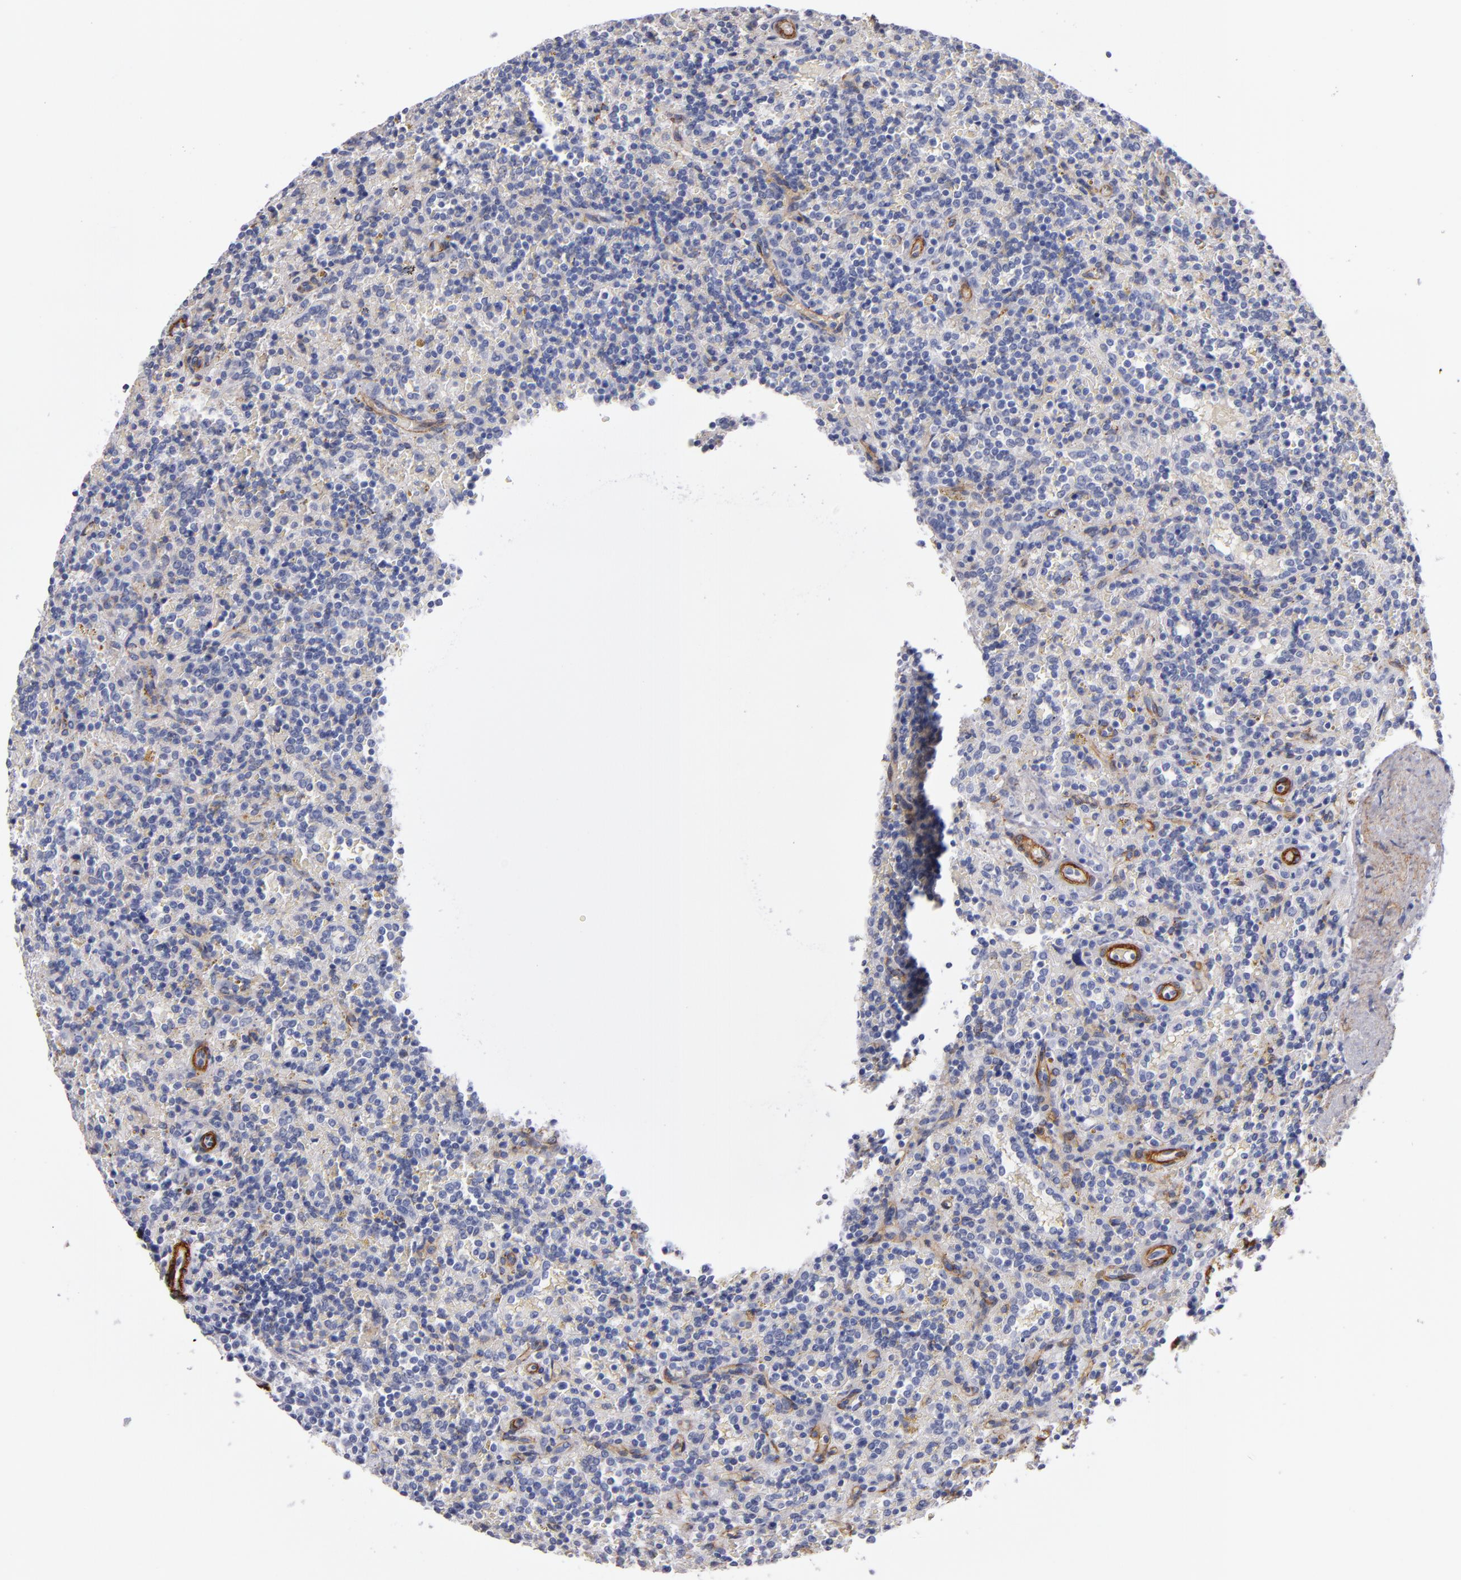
{"staining": {"intensity": "negative", "quantity": "none", "location": "none"}, "tissue": "lymphoma", "cell_type": "Tumor cells", "image_type": "cancer", "snomed": [{"axis": "morphology", "description": "Malignant lymphoma, non-Hodgkin's type, Low grade"}, {"axis": "topography", "description": "Spleen"}], "caption": "An immunohistochemistry (IHC) image of lymphoma is shown. There is no staining in tumor cells of lymphoma.", "gene": "LAMC1", "patient": {"sex": "male", "age": 67}}